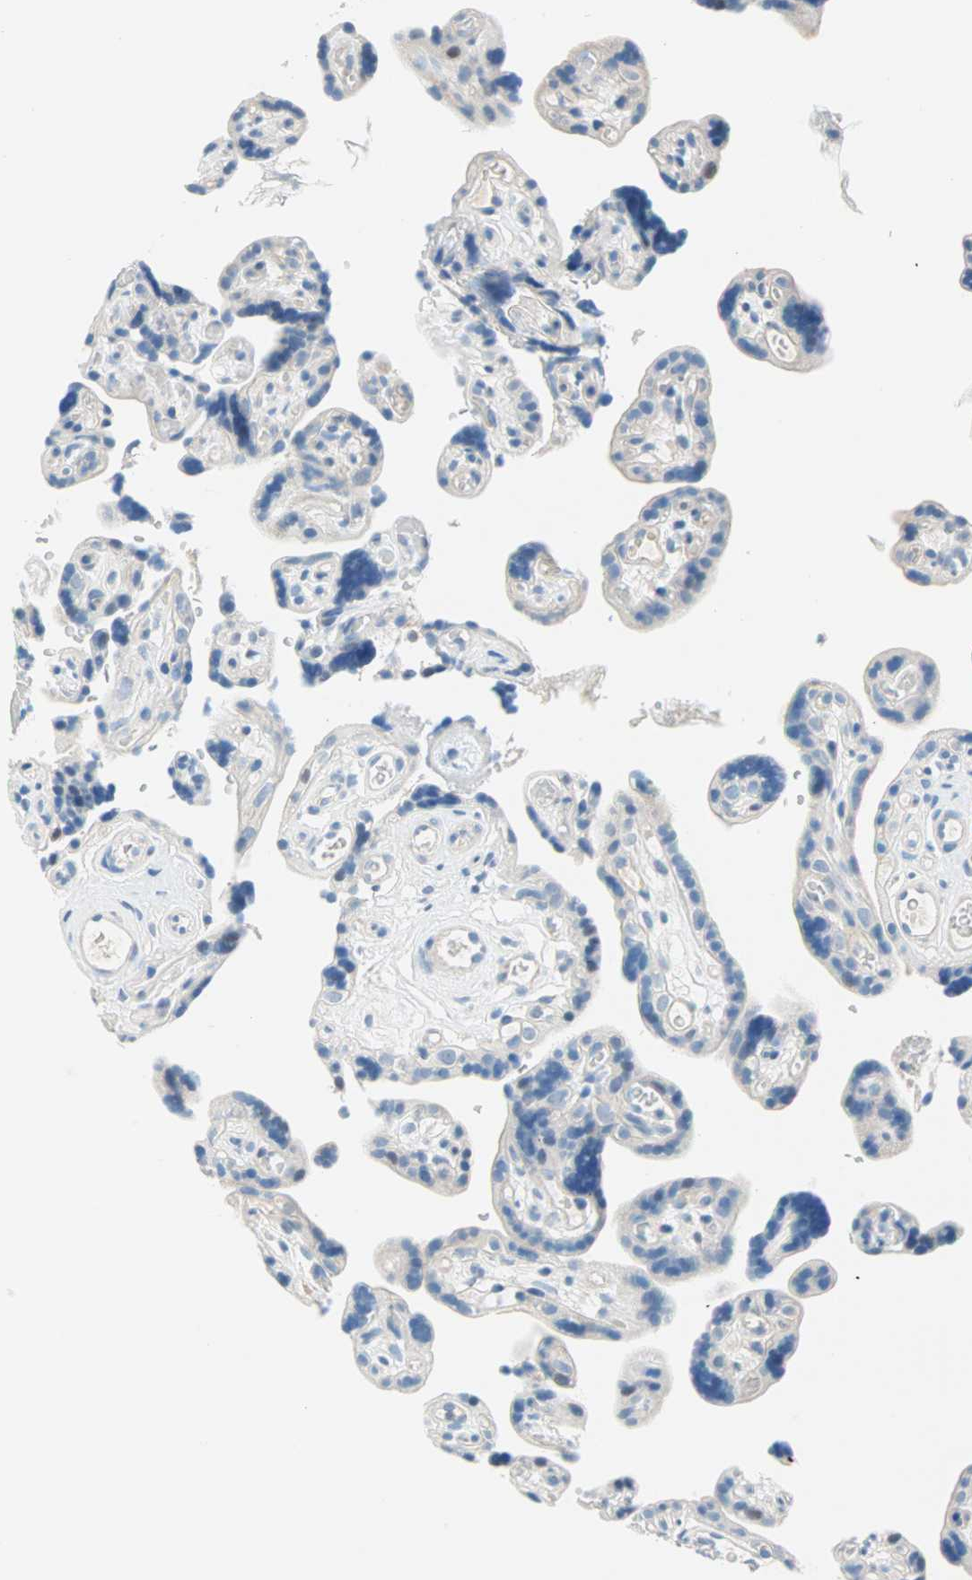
{"staining": {"intensity": "negative", "quantity": "none", "location": "none"}, "tissue": "placenta", "cell_type": "Decidual cells", "image_type": "normal", "snomed": [{"axis": "morphology", "description": "Normal tissue, NOS"}, {"axis": "topography", "description": "Placenta"}], "caption": "High magnification brightfield microscopy of normal placenta stained with DAB (brown) and counterstained with hematoxylin (blue): decidual cells show no significant expression. Nuclei are stained in blue.", "gene": "TMEM163", "patient": {"sex": "female", "age": 30}}